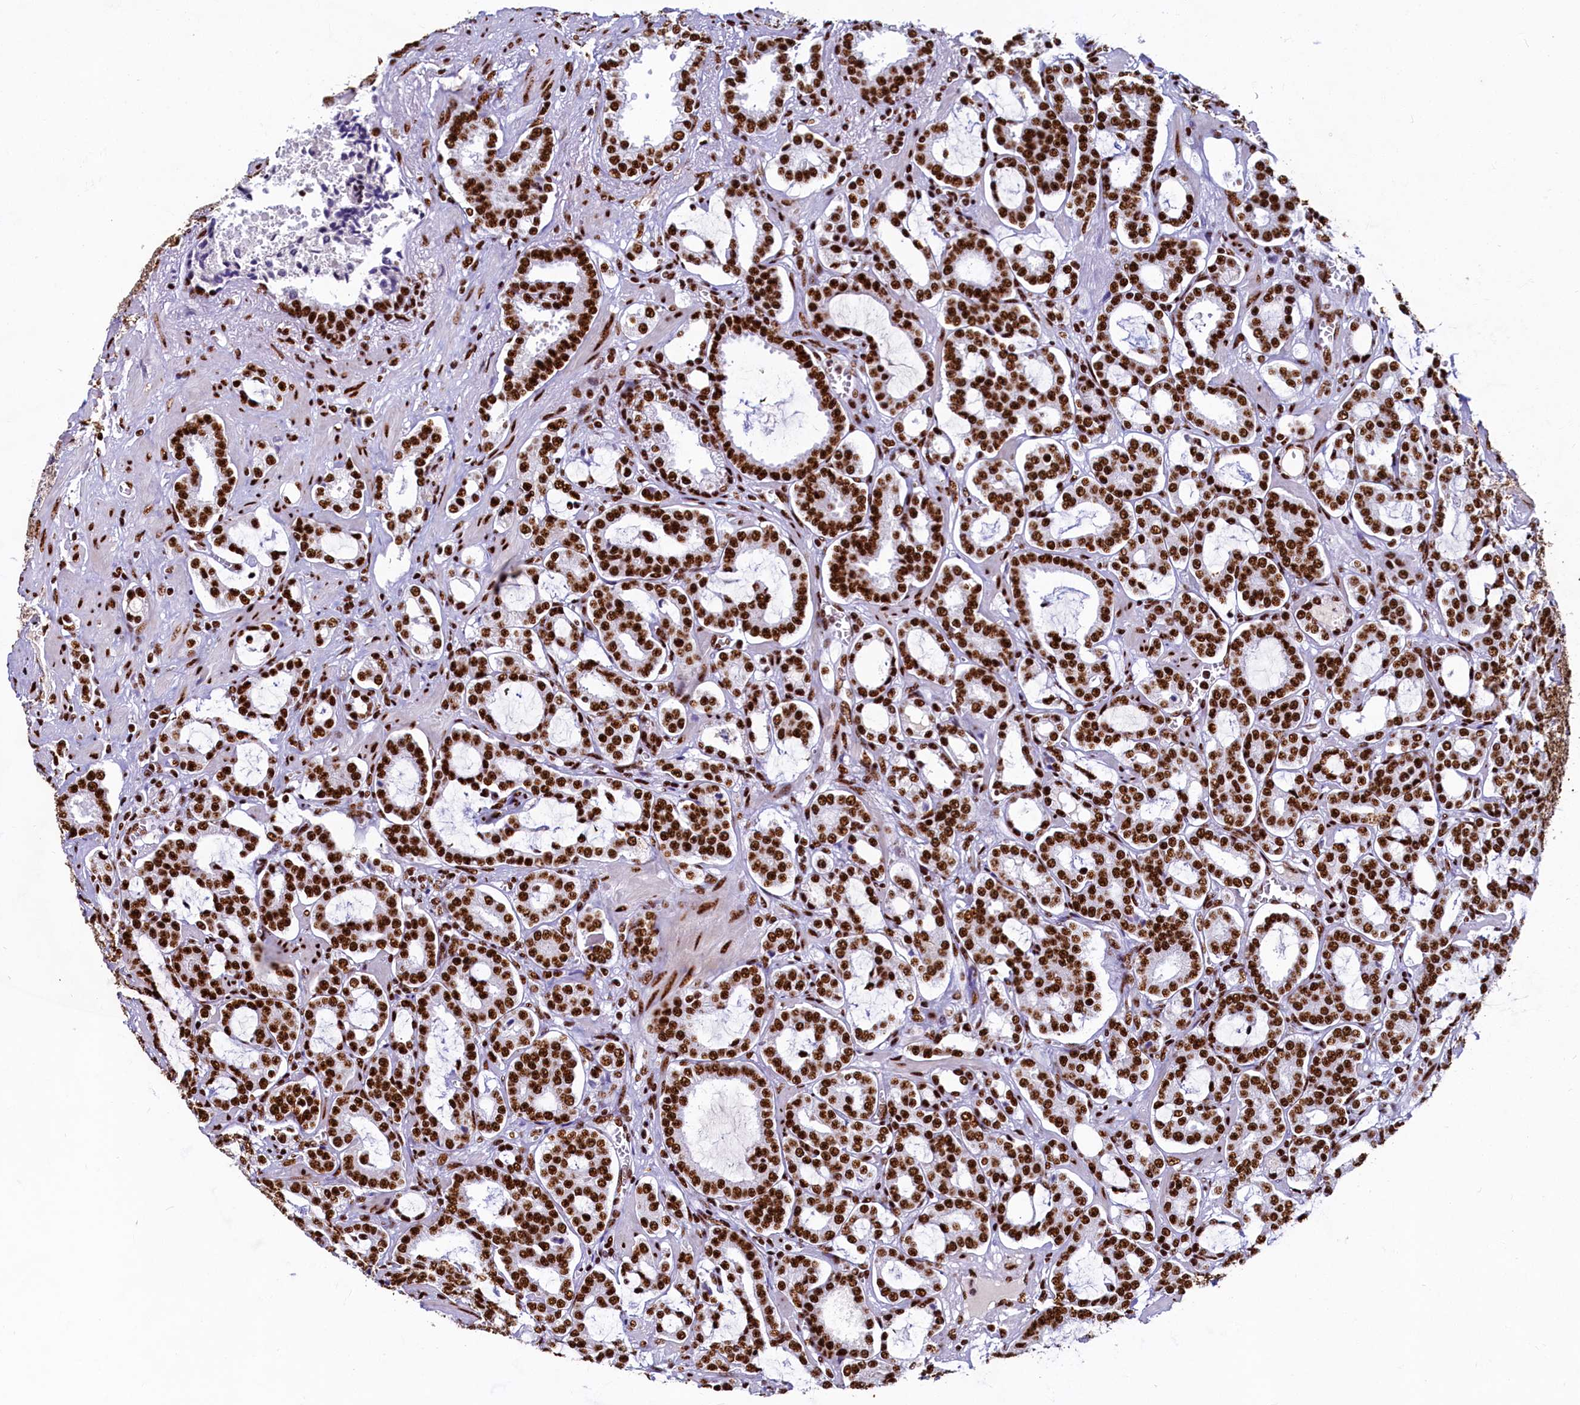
{"staining": {"intensity": "strong", "quantity": ">75%", "location": "nuclear"}, "tissue": "prostate cancer", "cell_type": "Tumor cells", "image_type": "cancer", "snomed": [{"axis": "morphology", "description": "Adenocarcinoma, High grade"}, {"axis": "topography", "description": "Prostate and seminal vesicle, NOS"}], "caption": "Prostate high-grade adenocarcinoma stained for a protein (brown) demonstrates strong nuclear positive staining in about >75% of tumor cells.", "gene": "SRRM2", "patient": {"sex": "male", "age": 67}}